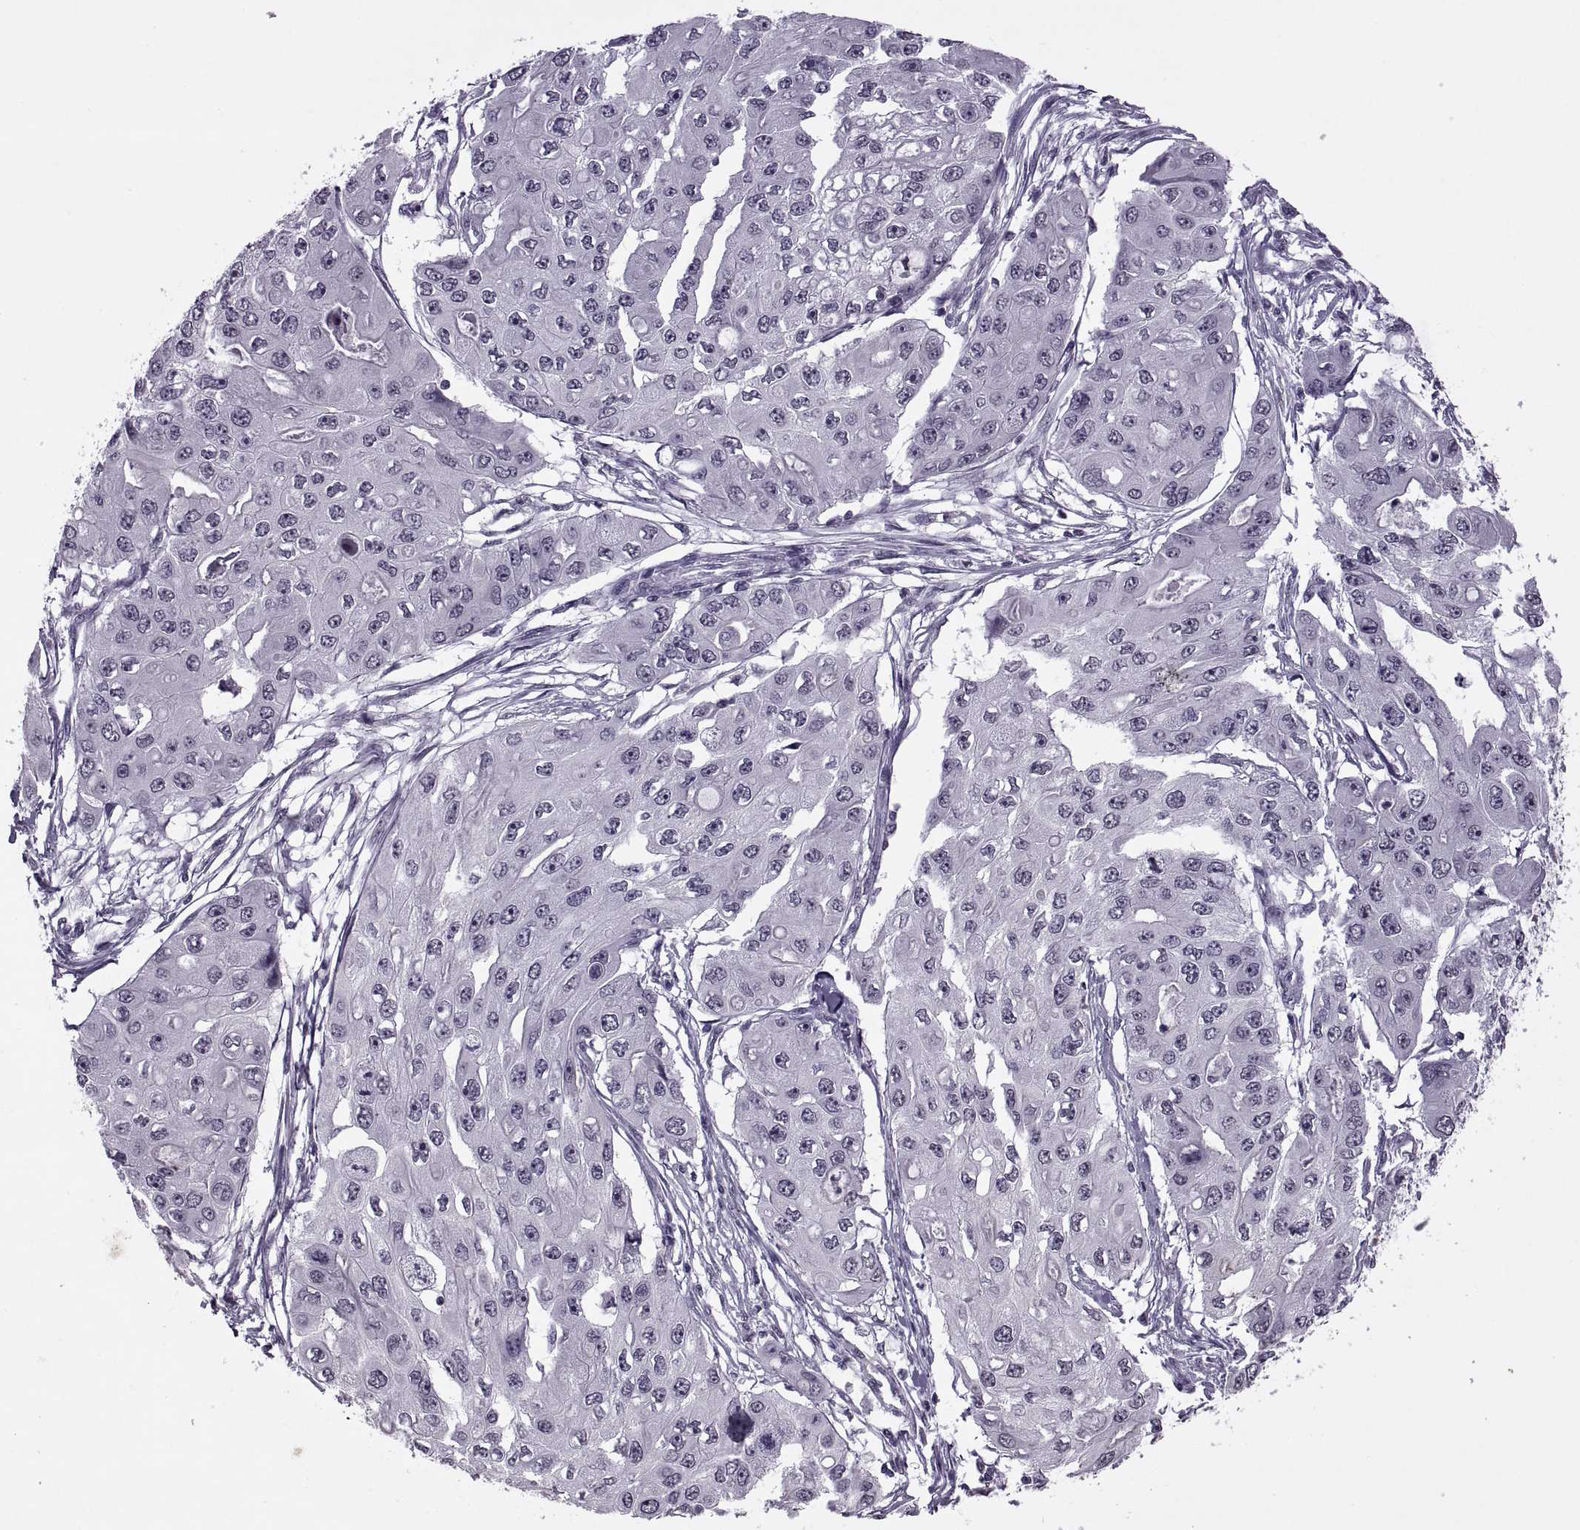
{"staining": {"intensity": "negative", "quantity": "none", "location": "none"}, "tissue": "ovarian cancer", "cell_type": "Tumor cells", "image_type": "cancer", "snomed": [{"axis": "morphology", "description": "Cystadenocarcinoma, serous, NOS"}, {"axis": "topography", "description": "Ovary"}], "caption": "A micrograph of human ovarian serous cystadenocarcinoma is negative for staining in tumor cells.", "gene": "OTP", "patient": {"sex": "female", "age": 56}}